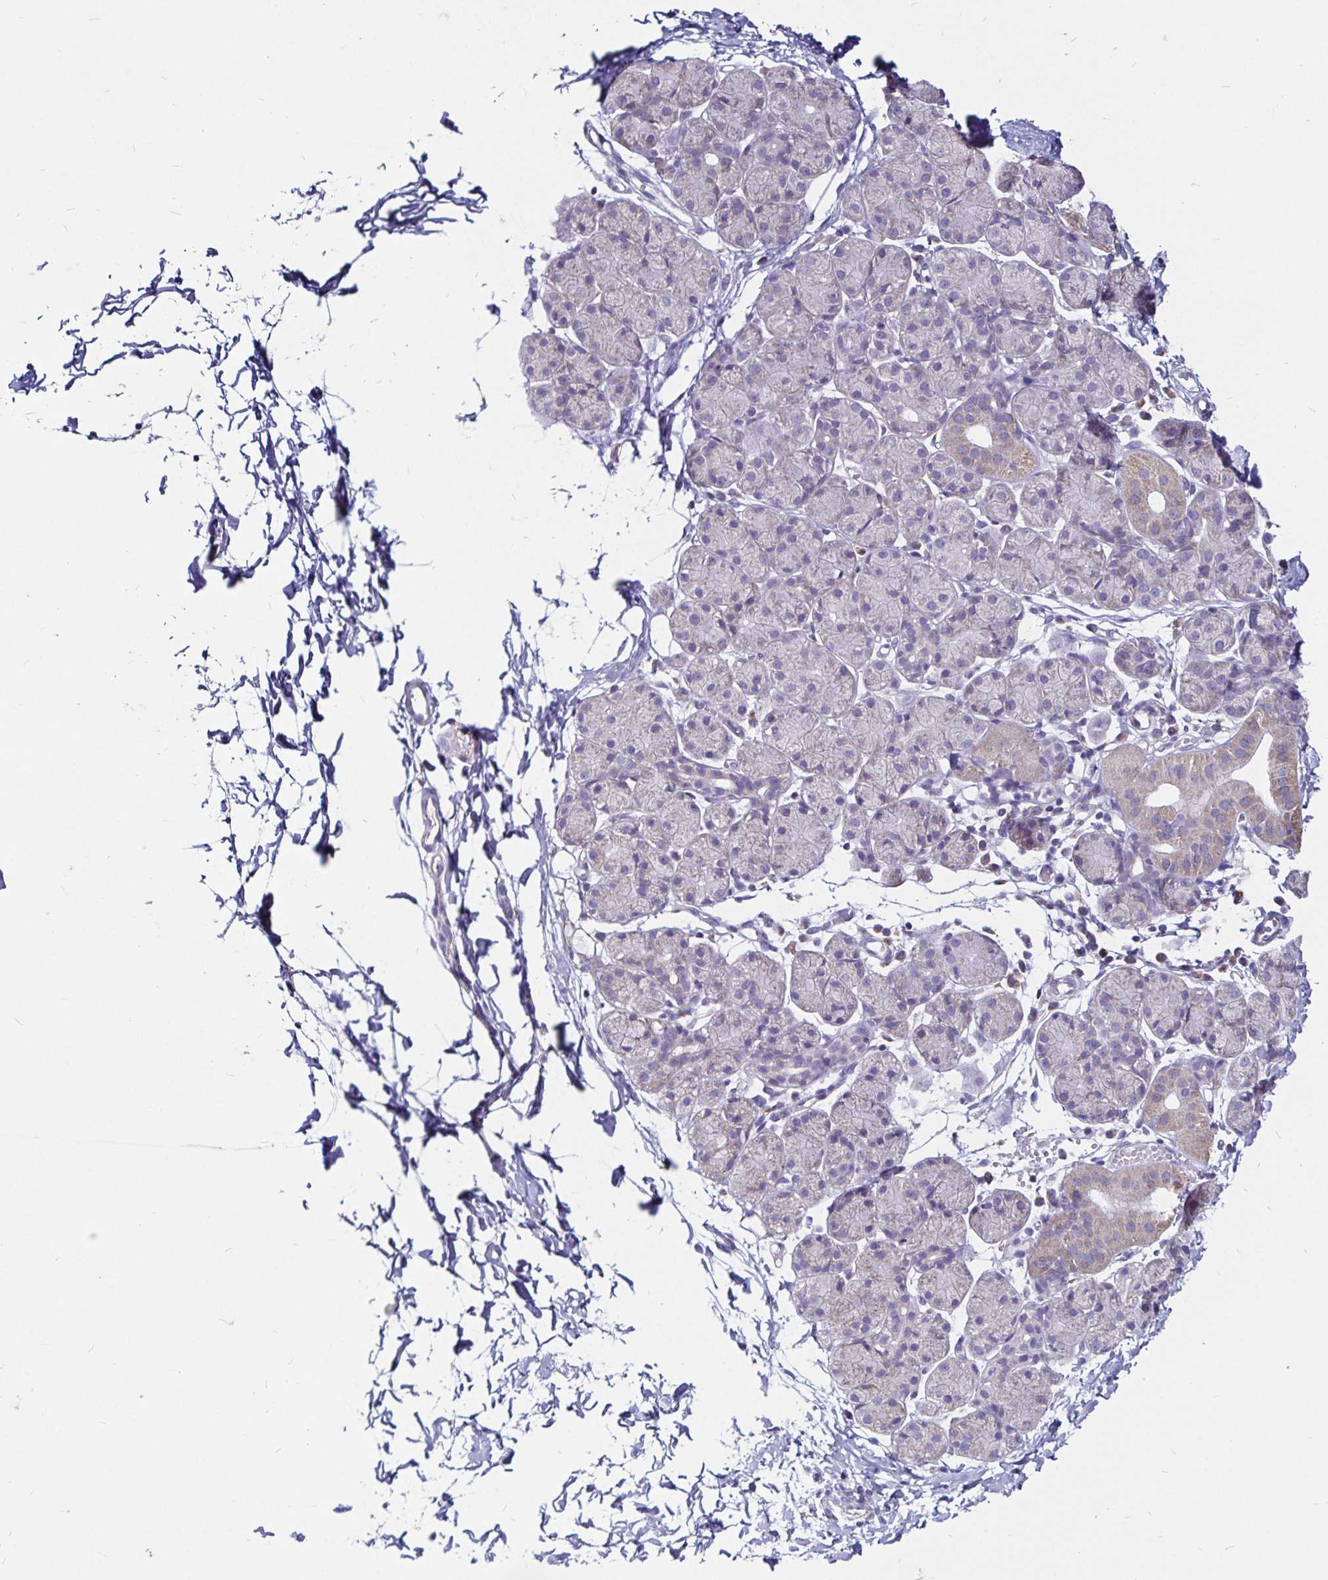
{"staining": {"intensity": "moderate", "quantity": "<25%", "location": "cytoplasmic/membranous"}, "tissue": "salivary gland", "cell_type": "Glandular cells", "image_type": "normal", "snomed": [{"axis": "morphology", "description": "Normal tissue, NOS"}, {"axis": "morphology", "description": "Inflammation, NOS"}, {"axis": "topography", "description": "Lymph node"}, {"axis": "topography", "description": "Salivary gland"}], "caption": "An image of salivary gland stained for a protein reveals moderate cytoplasmic/membranous brown staining in glandular cells.", "gene": "PGAM2", "patient": {"sex": "male", "age": 3}}